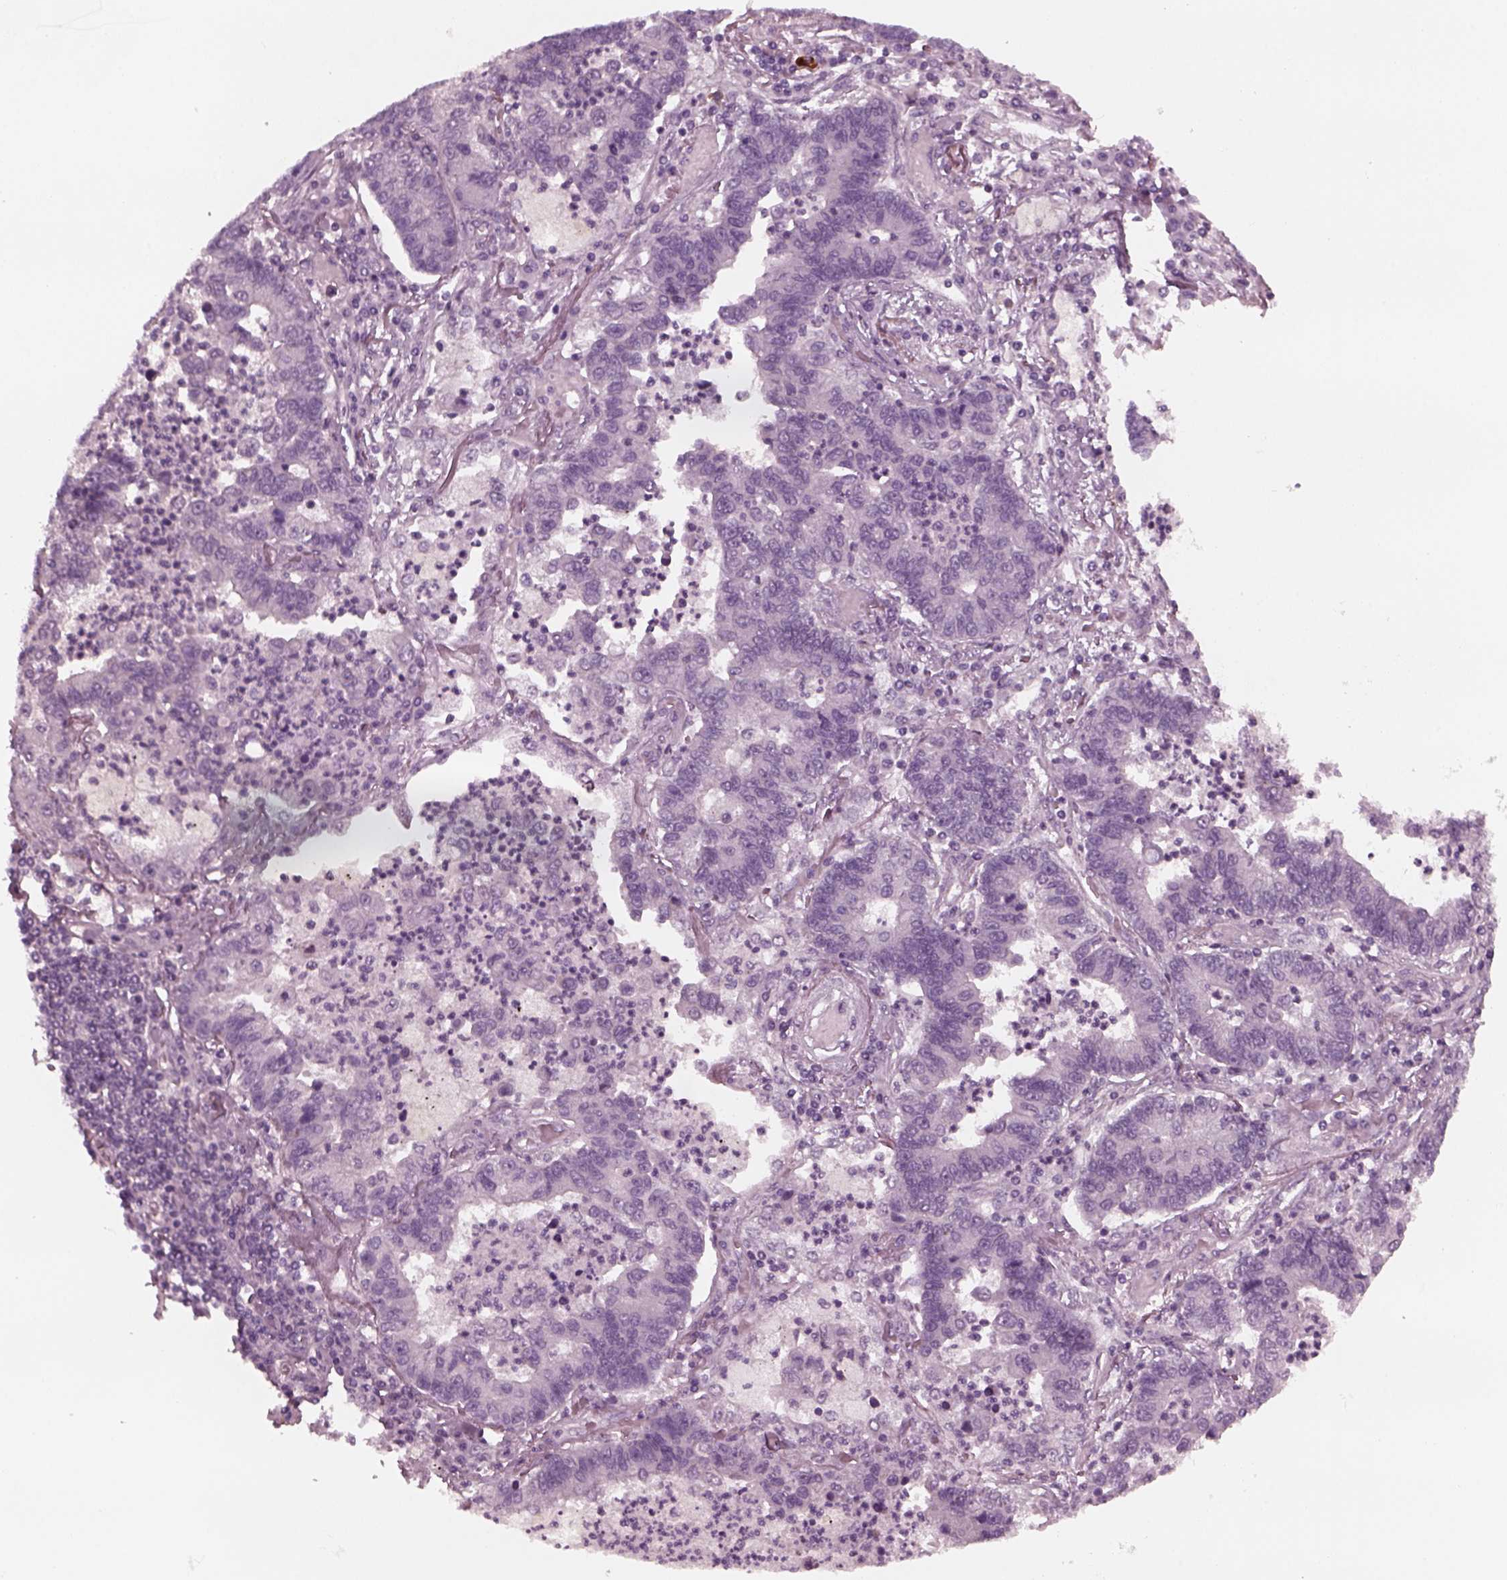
{"staining": {"intensity": "negative", "quantity": "none", "location": "none"}, "tissue": "lung cancer", "cell_type": "Tumor cells", "image_type": "cancer", "snomed": [{"axis": "morphology", "description": "Adenocarcinoma, NOS"}, {"axis": "topography", "description": "Lung"}], "caption": "Immunohistochemistry of lung cancer (adenocarcinoma) reveals no staining in tumor cells.", "gene": "YY2", "patient": {"sex": "female", "age": 57}}